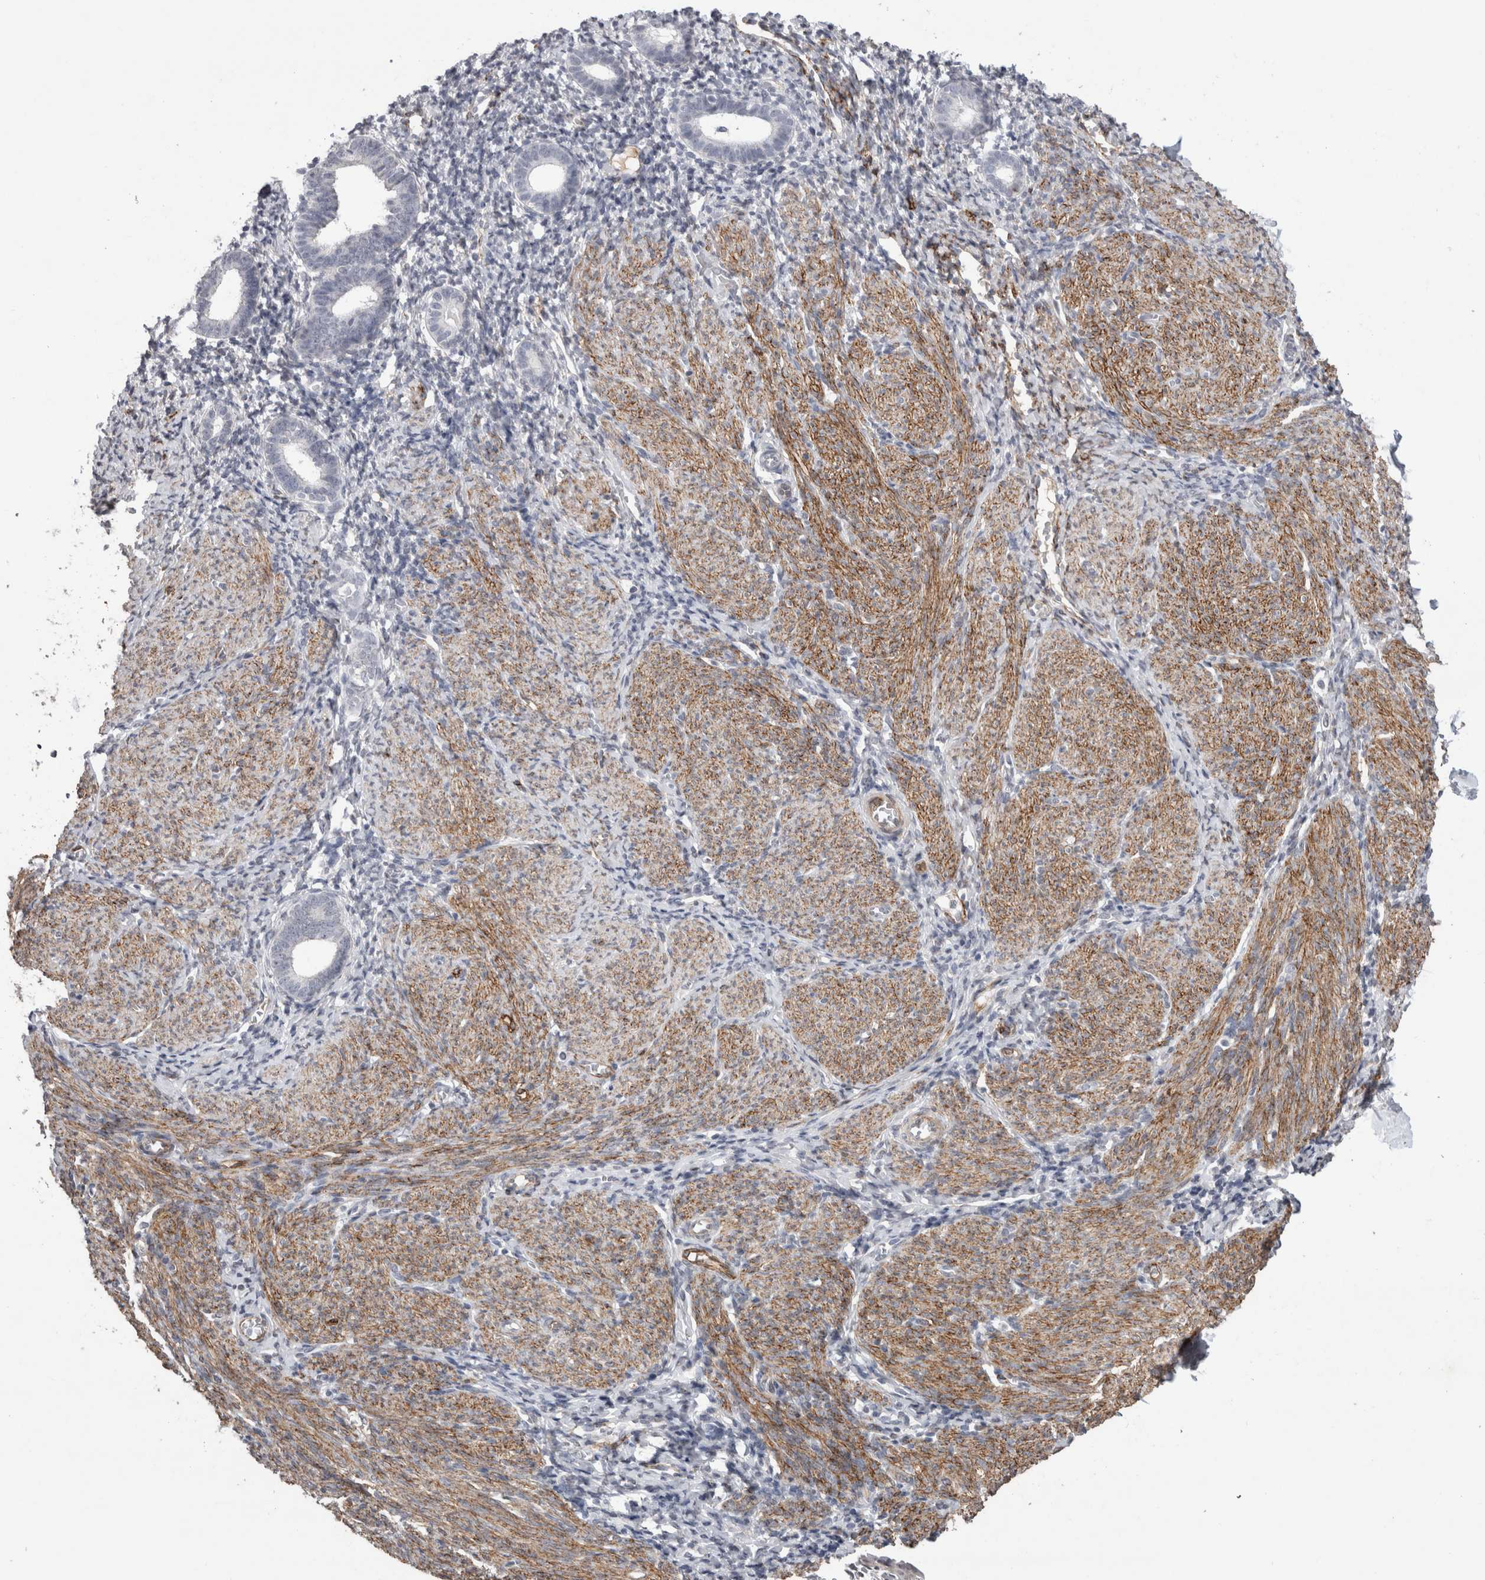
{"staining": {"intensity": "negative", "quantity": "none", "location": "none"}, "tissue": "endometrium", "cell_type": "Cells in endometrial stroma", "image_type": "normal", "snomed": [{"axis": "morphology", "description": "Normal tissue, NOS"}, {"axis": "morphology", "description": "Adenocarcinoma, NOS"}, {"axis": "topography", "description": "Endometrium"}], "caption": "An image of human endometrium is negative for staining in cells in endometrial stroma. The staining is performed using DAB (3,3'-diaminobenzidine) brown chromogen with nuclei counter-stained in using hematoxylin.", "gene": "CDH13", "patient": {"sex": "female", "age": 57}}